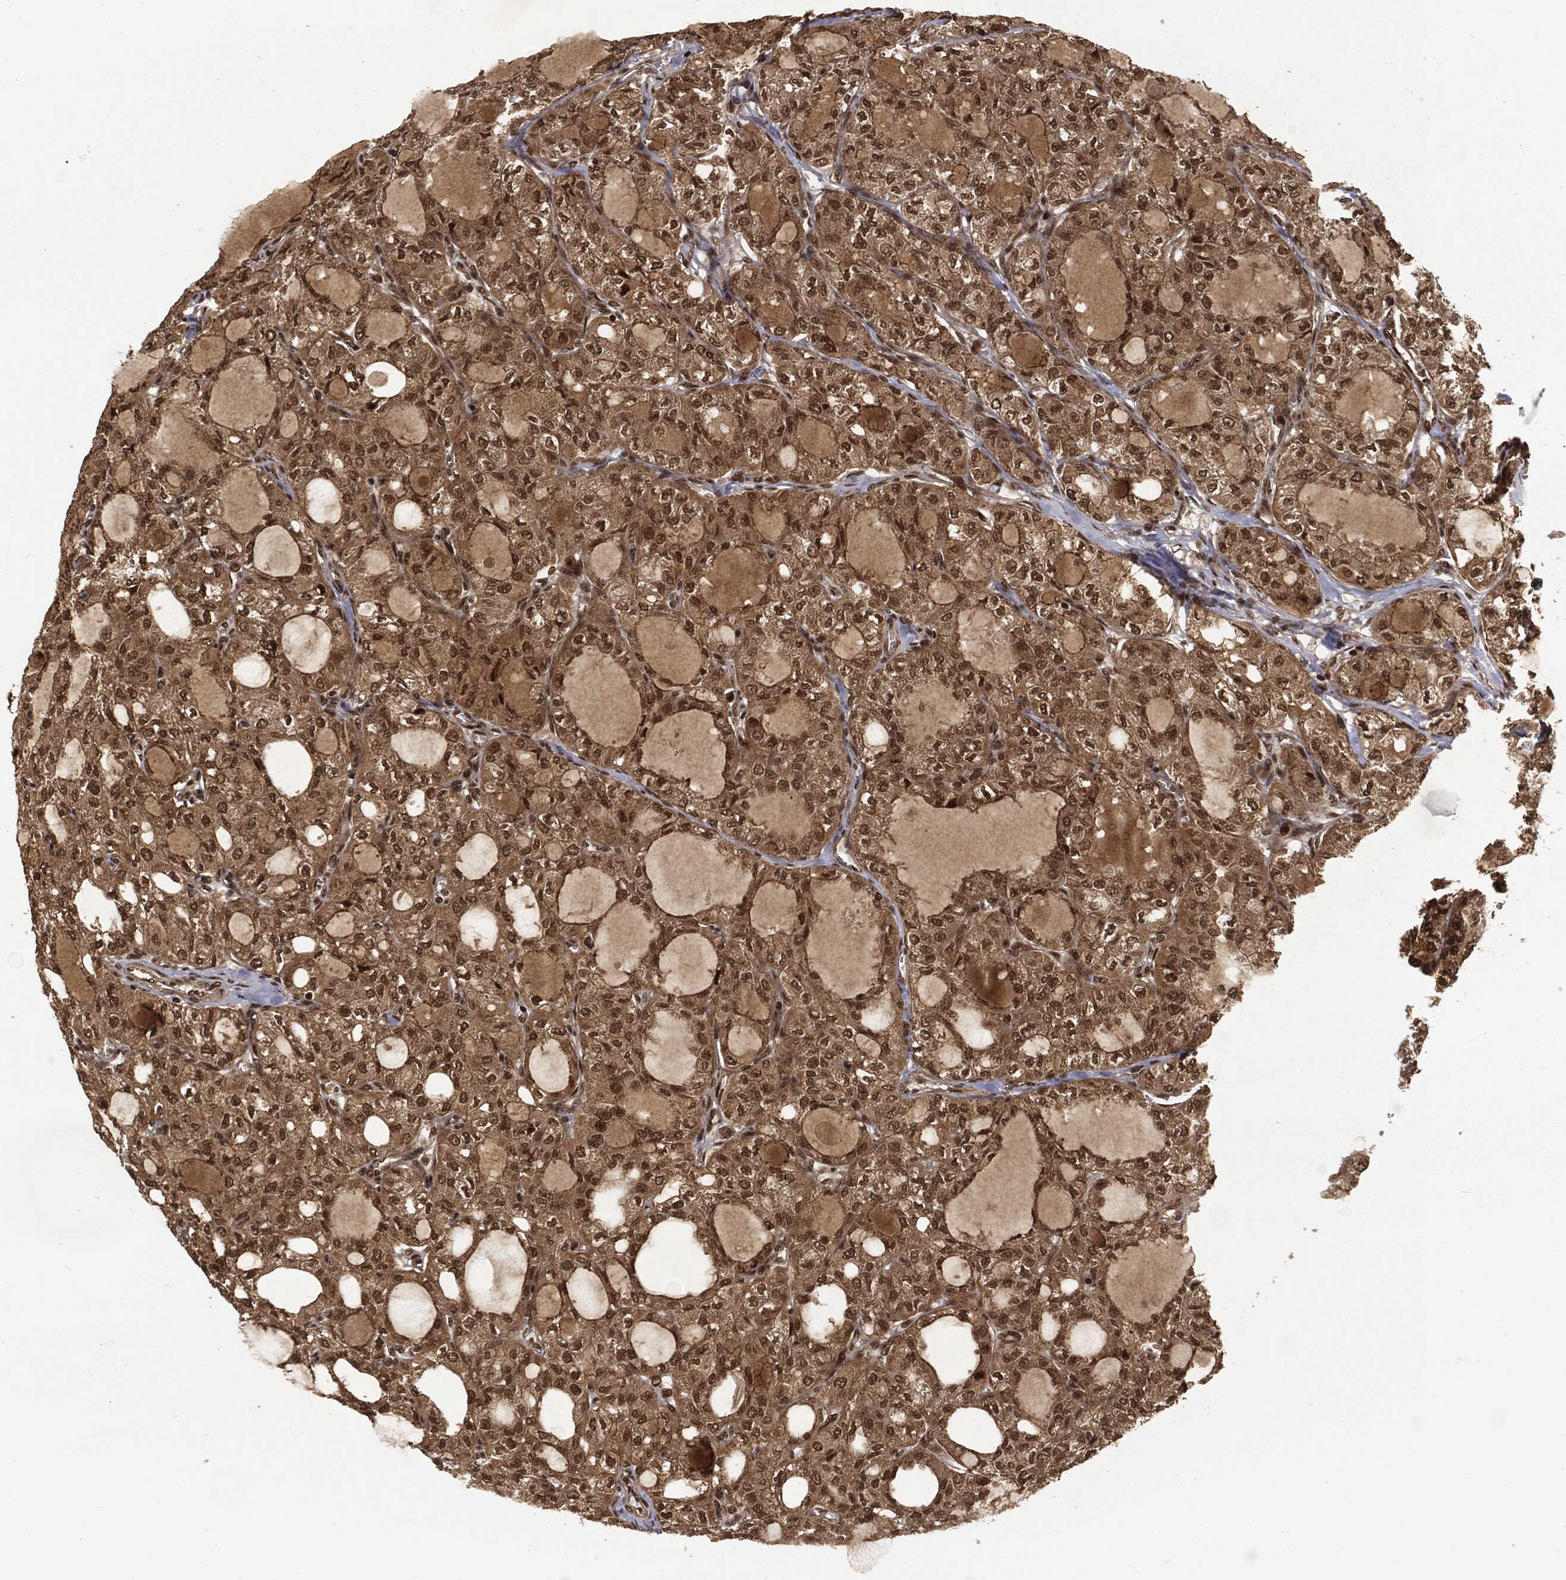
{"staining": {"intensity": "moderate", "quantity": "25%-75%", "location": "cytoplasmic/membranous,nuclear"}, "tissue": "thyroid cancer", "cell_type": "Tumor cells", "image_type": "cancer", "snomed": [{"axis": "morphology", "description": "Follicular adenoma carcinoma, NOS"}, {"axis": "topography", "description": "Thyroid gland"}], "caption": "This is an image of immunohistochemistry staining of thyroid cancer, which shows moderate positivity in the cytoplasmic/membranous and nuclear of tumor cells.", "gene": "NGRN", "patient": {"sex": "male", "age": 75}}